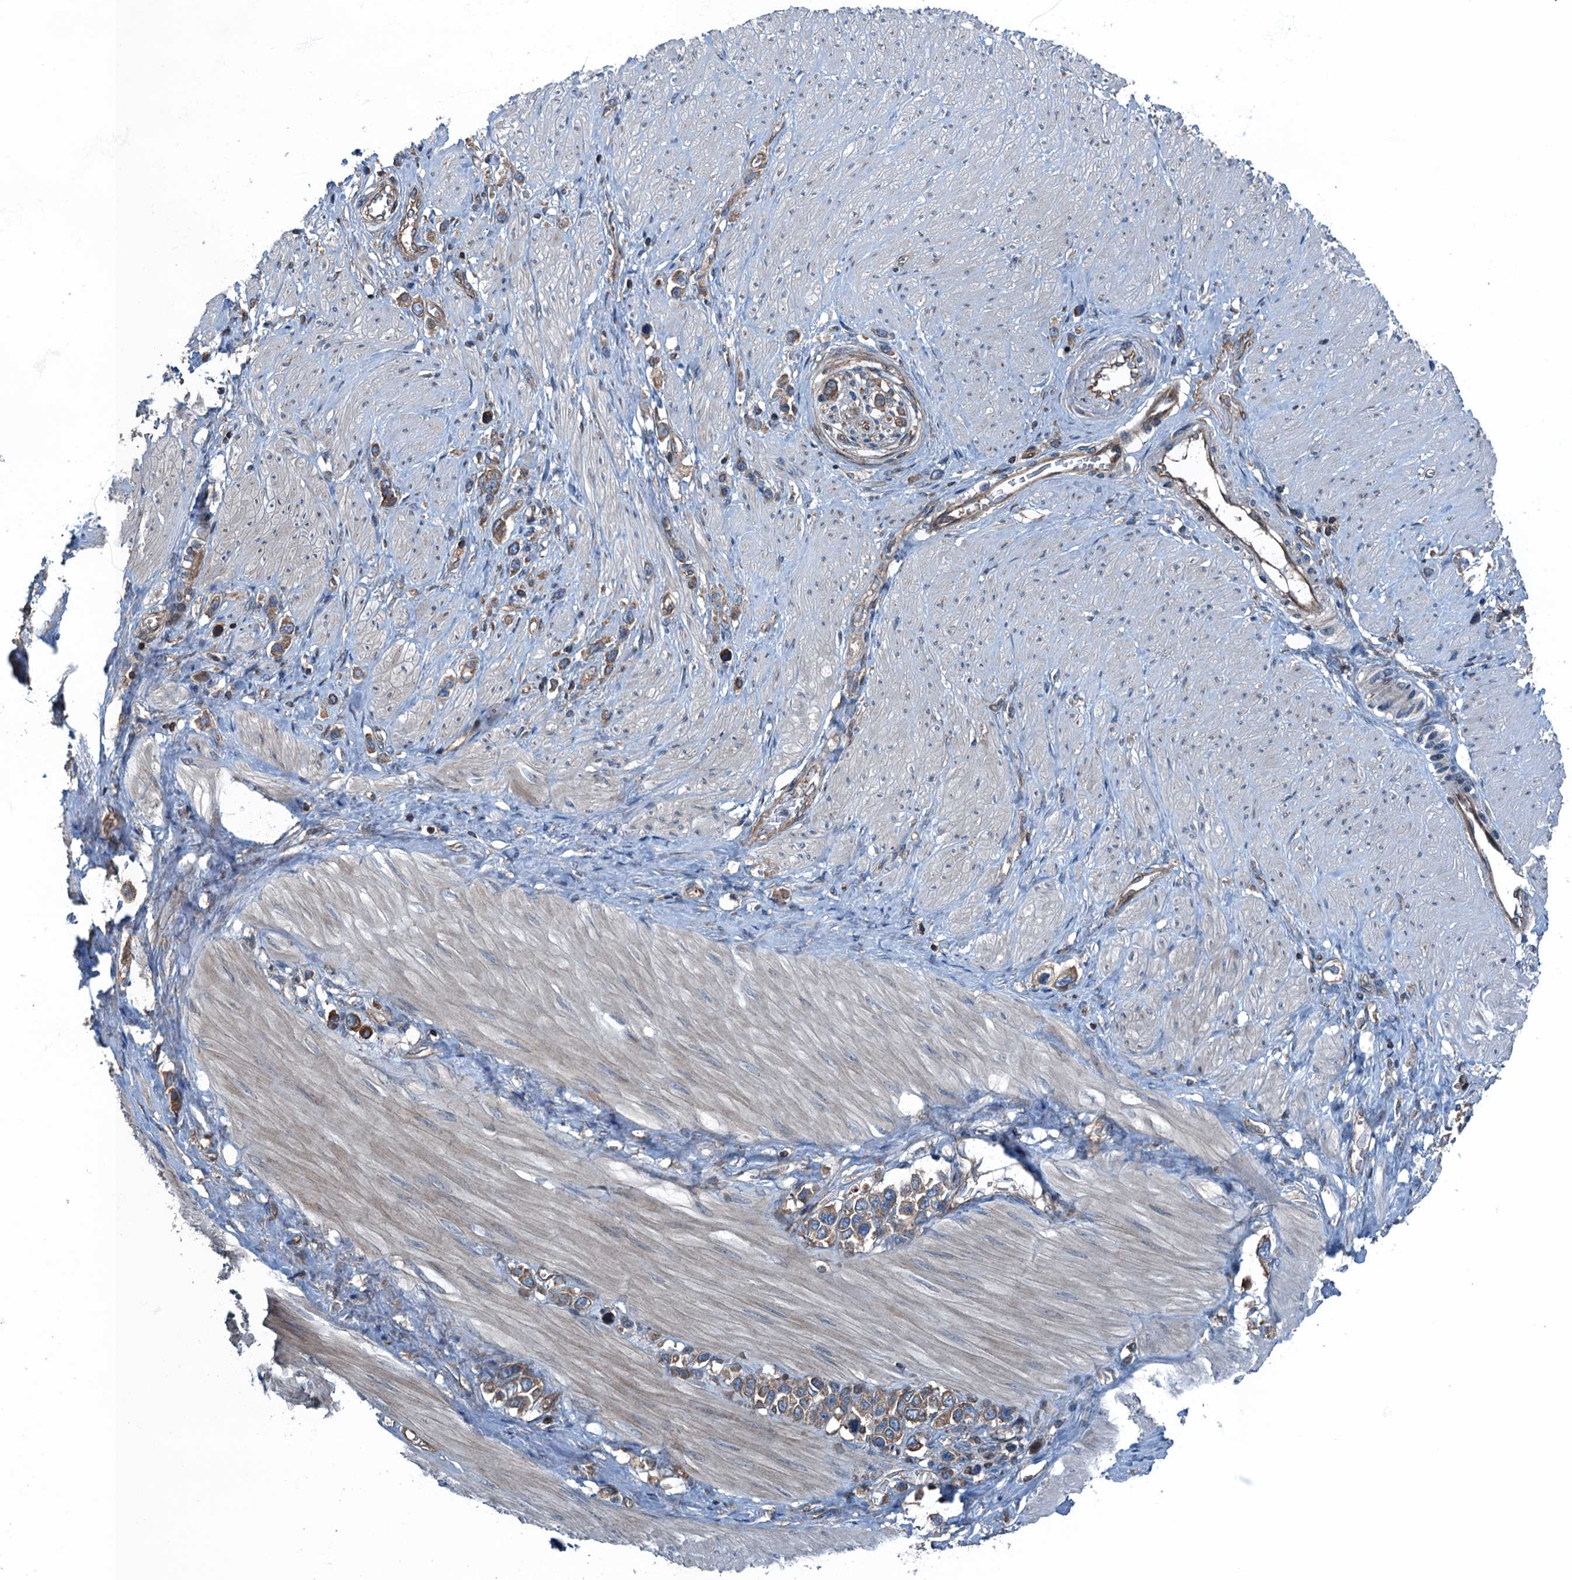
{"staining": {"intensity": "moderate", "quantity": ">75%", "location": "cytoplasmic/membranous"}, "tissue": "stomach cancer", "cell_type": "Tumor cells", "image_type": "cancer", "snomed": [{"axis": "morphology", "description": "Adenocarcinoma, NOS"}, {"axis": "topography", "description": "Stomach"}], "caption": "Brown immunohistochemical staining in human stomach cancer shows moderate cytoplasmic/membranous positivity in about >75% of tumor cells.", "gene": "TRAPPC8", "patient": {"sex": "female", "age": 65}}